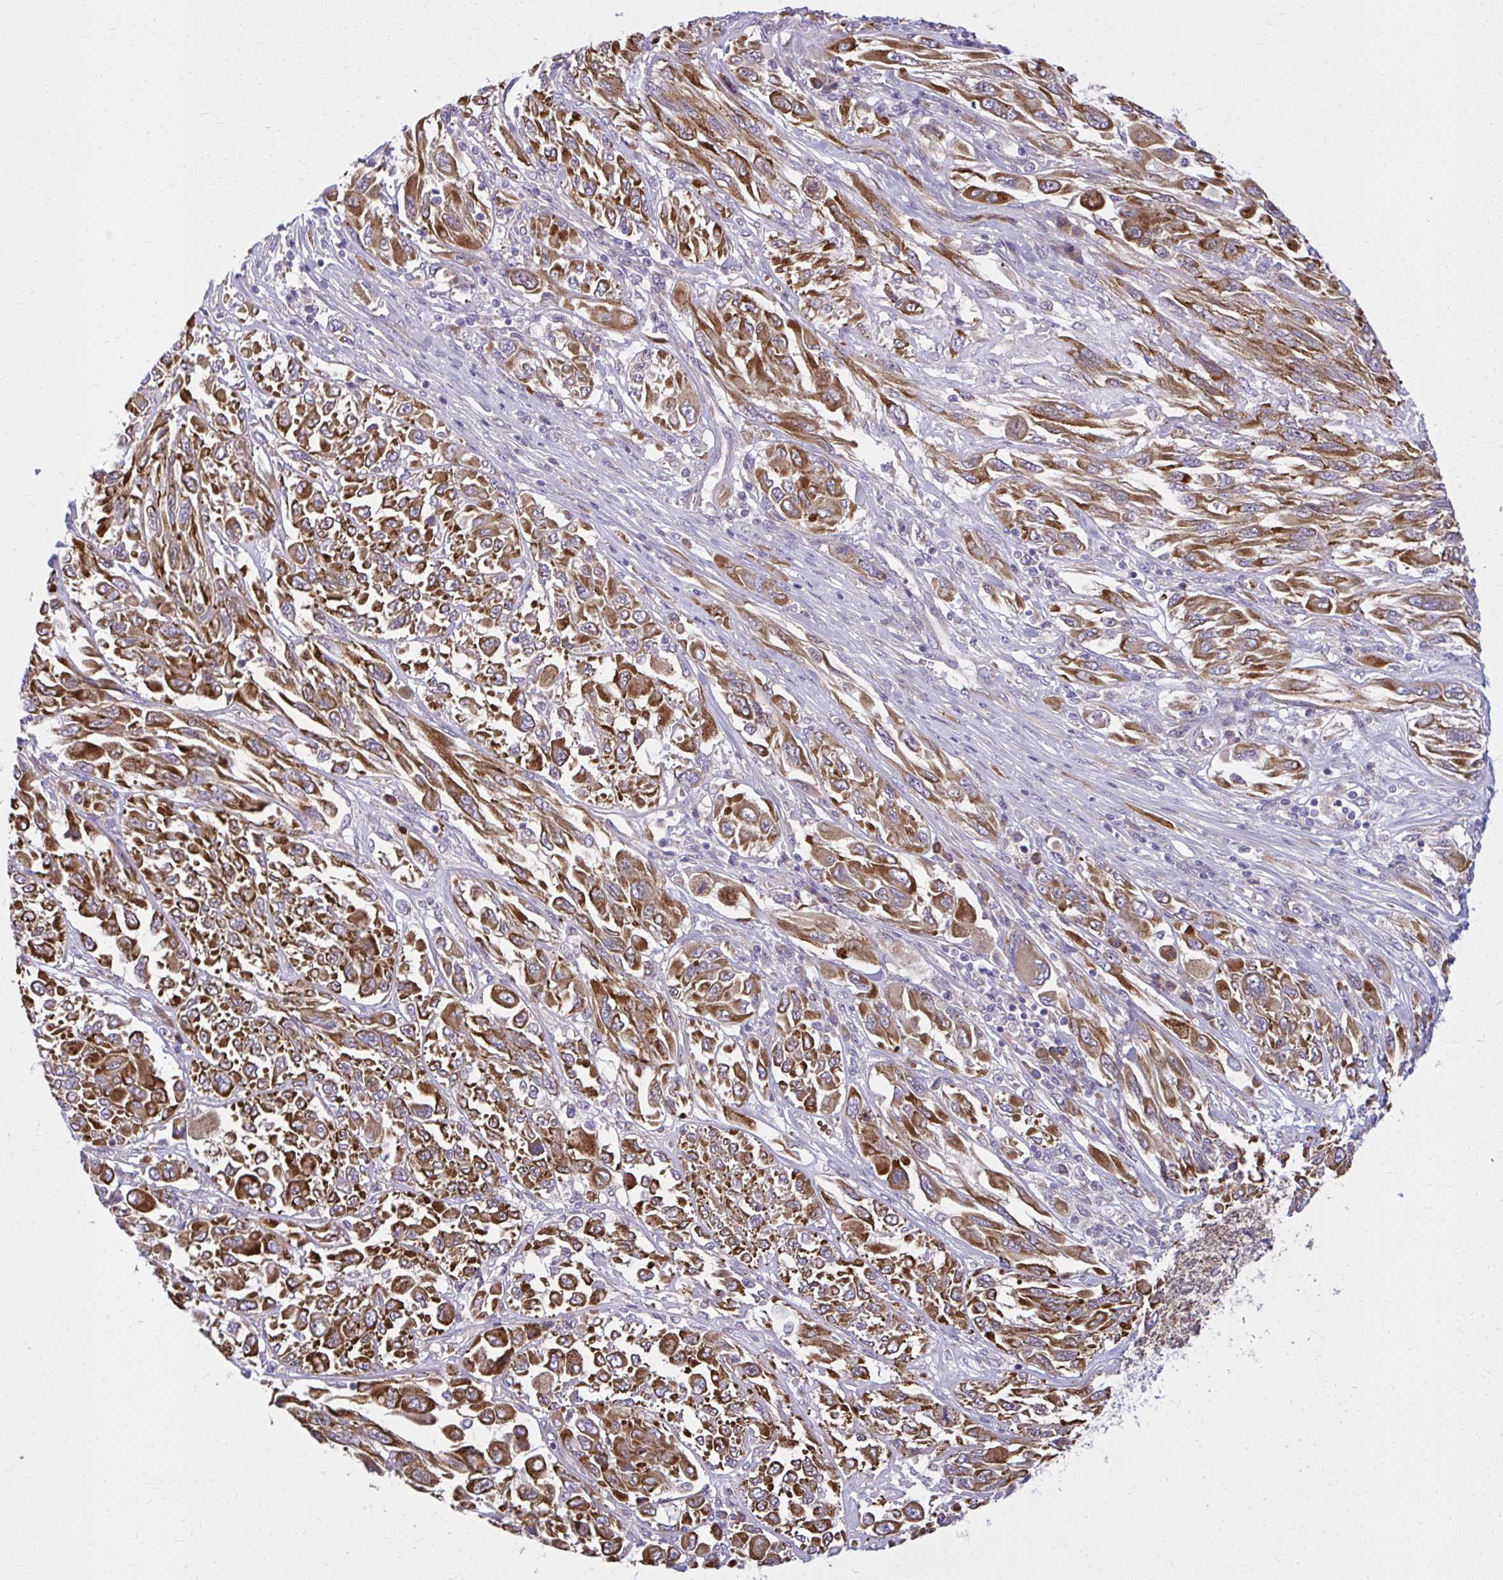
{"staining": {"intensity": "moderate", "quantity": ">75%", "location": "cytoplasmic/membranous"}, "tissue": "melanoma", "cell_type": "Tumor cells", "image_type": "cancer", "snomed": [{"axis": "morphology", "description": "Malignant melanoma, NOS"}, {"axis": "topography", "description": "Skin"}], "caption": "A high-resolution photomicrograph shows IHC staining of melanoma, which displays moderate cytoplasmic/membranous expression in about >75% of tumor cells.", "gene": "CEMP1", "patient": {"sex": "female", "age": 91}}